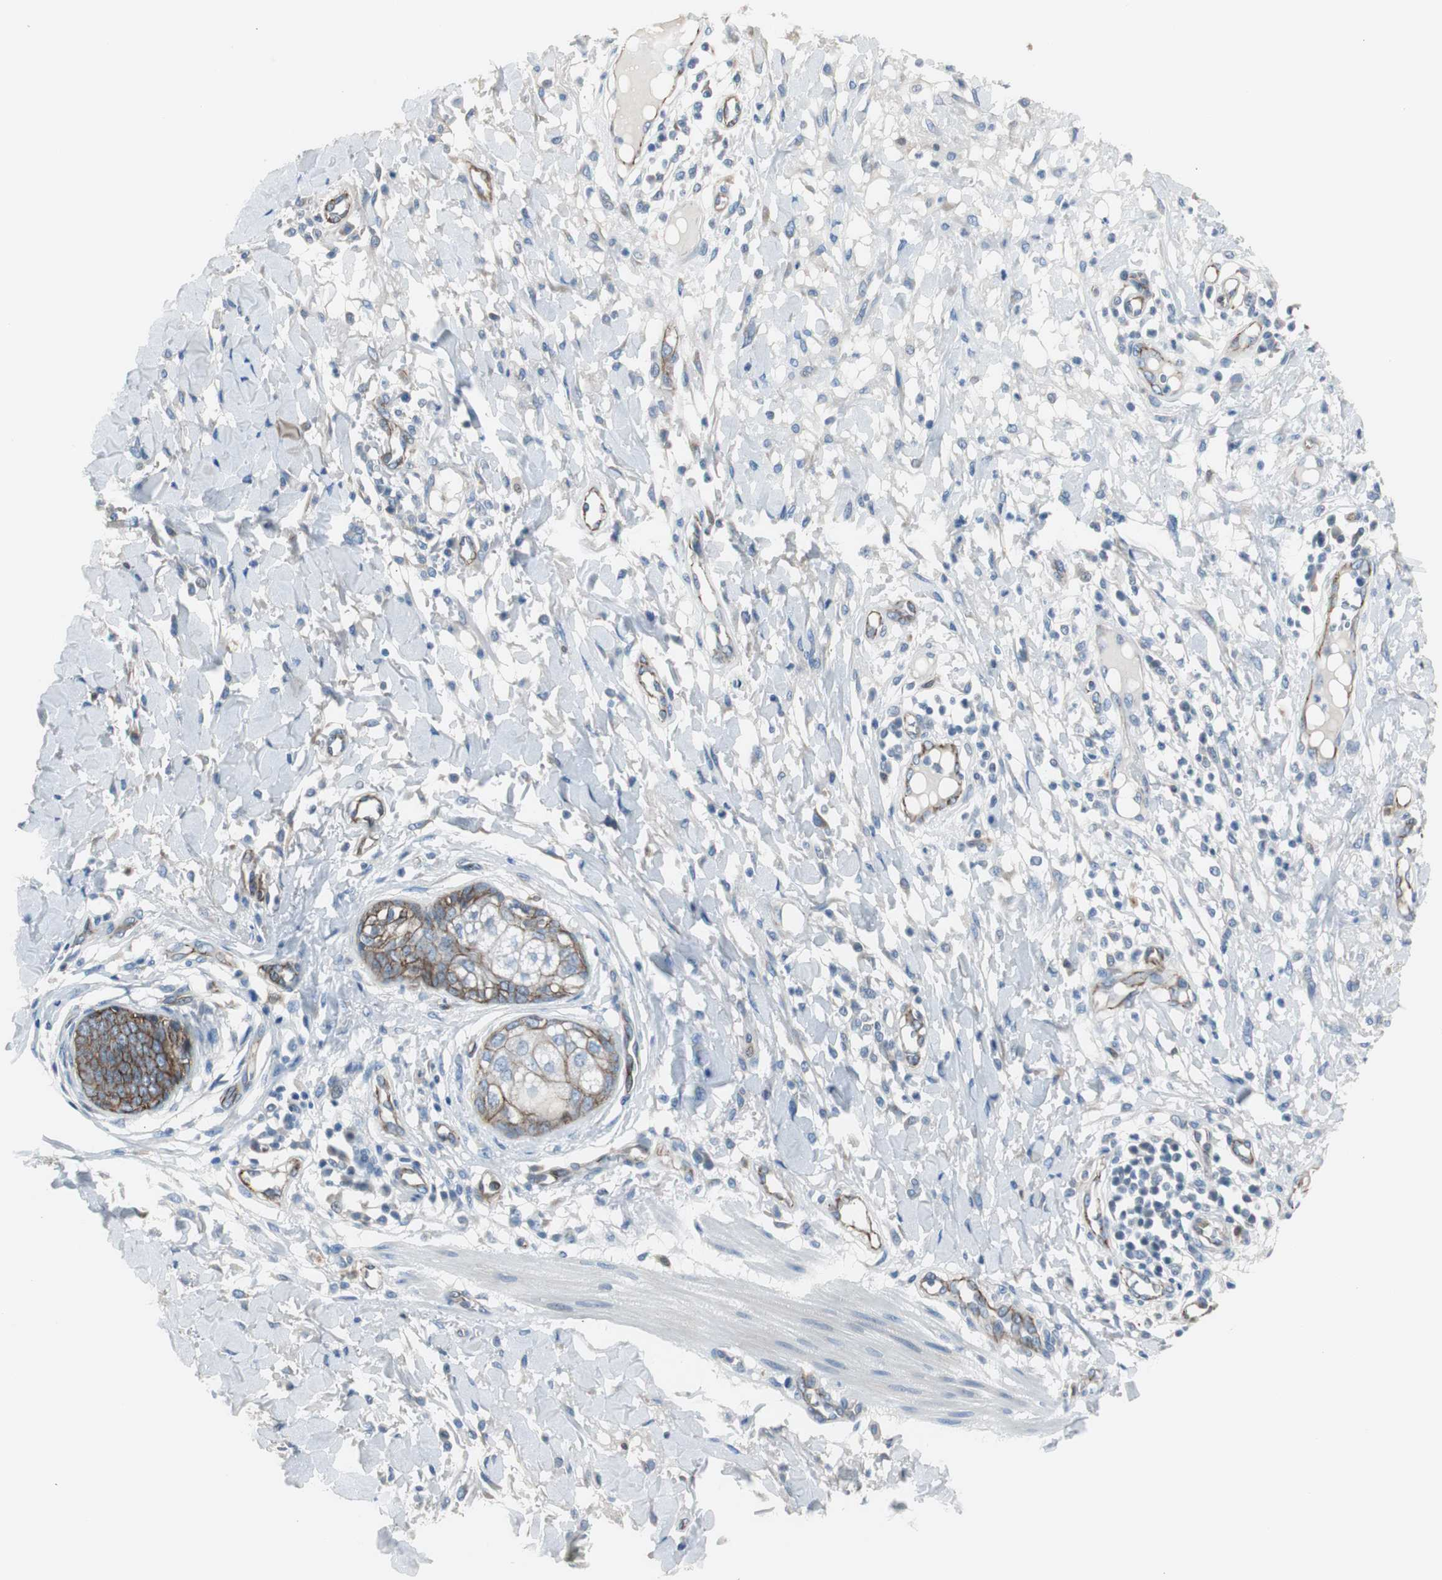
{"staining": {"intensity": "strong", "quantity": ">75%", "location": "cytoplasmic/membranous"}, "tissue": "skin cancer", "cell_type": "Tumor cells", "image_type": "cancer", "snomed": [{"axis": "morphology", "description": "Squamous cell carcinoma, NOS"}, {"axis": "topography", "description": "Skin"}], "caption": "DAB (3,3'-diaminobenzidine) immunohistochemical staining of squamous cell carcinoma (skin) displays strong cytoplasmic/membranous protein expression in approximately >75% of tumor cells.", "gene": "STXBP4", "patient": {"sex": "female", "age": 78}}